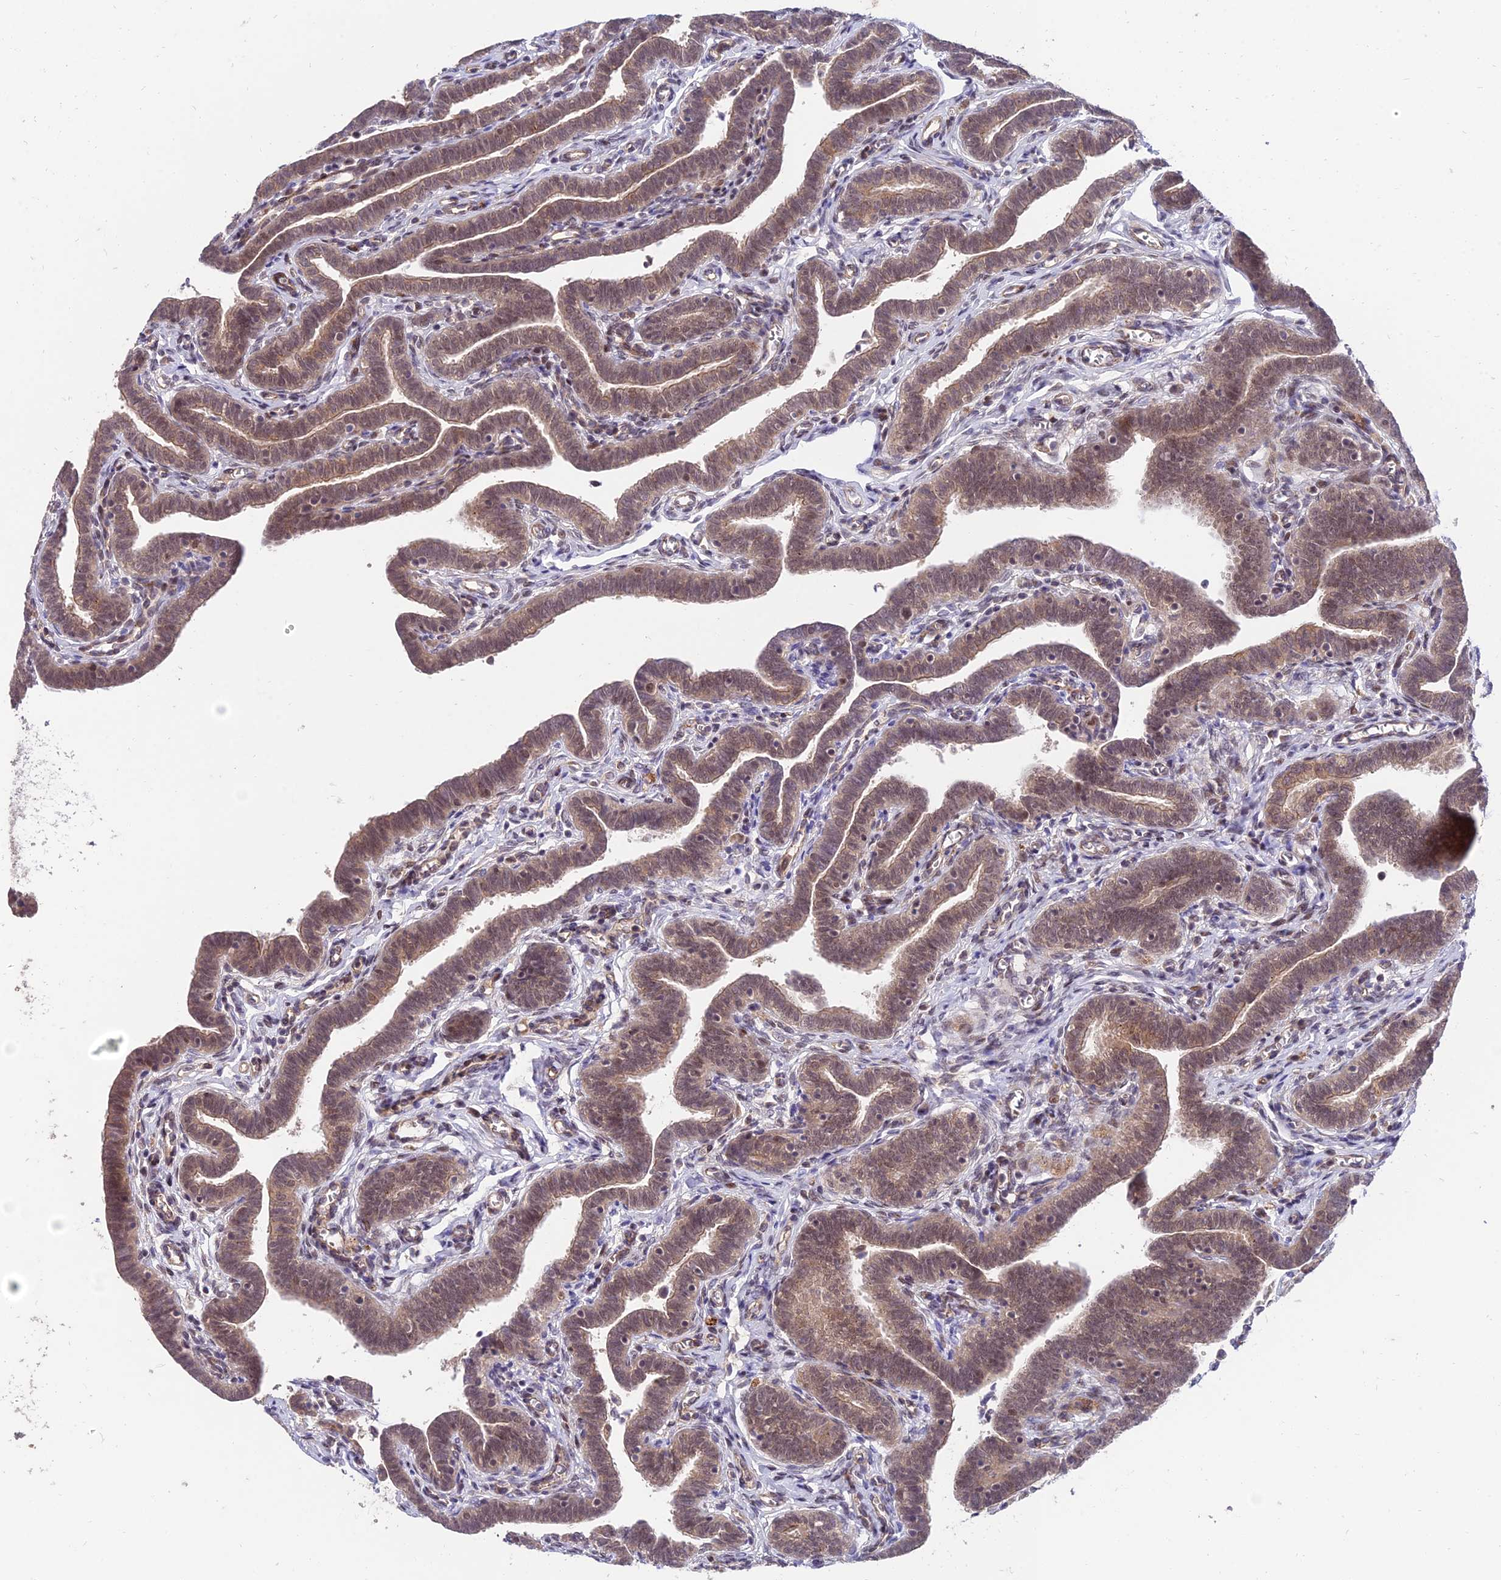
{"staining": {"intensity": "moderate", "quantity": ">75%", "location": "cytoplasmic/membranous,nuclear"}, "tissue": "fallopian tube", "cell_type": "Glandular cells", "image_type": "normal", "snomed": [{"axis": "morphology", "description": "Normal tissue, NOS"}, {"axis": "topography", "description": "Fallopian tube"}], "caption": "Immunohistochemical staining of normal human fallopian tube shows >75% levels of moderate cytoplasmic/membranous,nuclear protein staining in about >75% of glandular cells.", "gene": "ZNF85", "patient": {"sex": "female", "age": 36}}